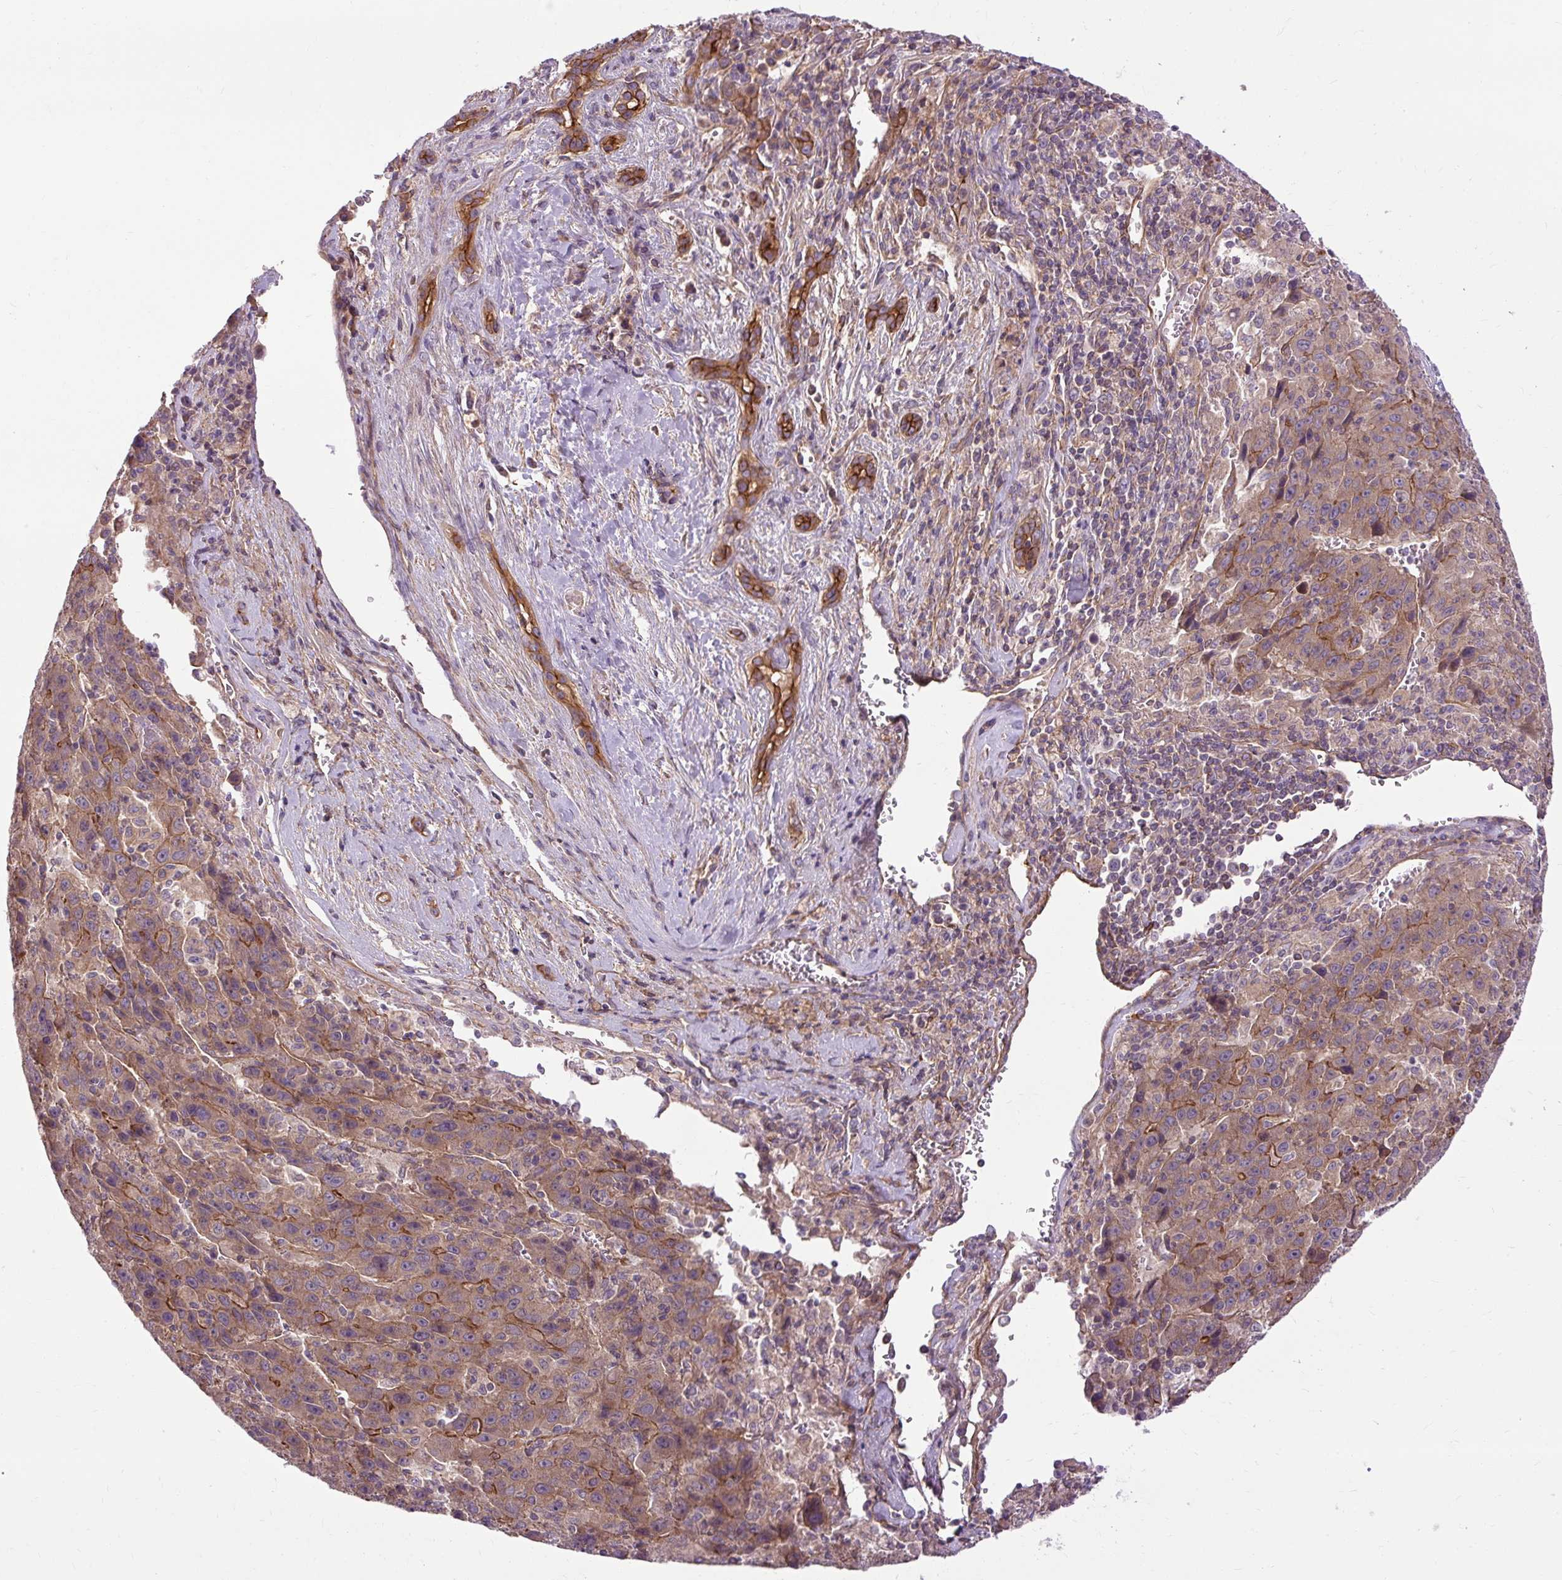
{"staining": {"intensity": "moderate", "quantity": "25%-75%", "location": "cytoplasmic/membranous"}, "tissue": "liver cancer", "cell_type": "Tumor cells", "image_type": "cancer", "snomed": [{"axis": "morphology", "description": "Carcinoma, Hepatocellular, NOS"}, {"axis": "topography", "description": "Liver"}], "caption": "A photomicrograph showing moderate cytoplasmic/membranous expression in about 25%-75% of tumor cells in liver hepatocellular carcinoma, as visualized by brown immunohistochemical staining.", "gene": "CCDC93", "patient": {"sex": "female", "age": 53}}